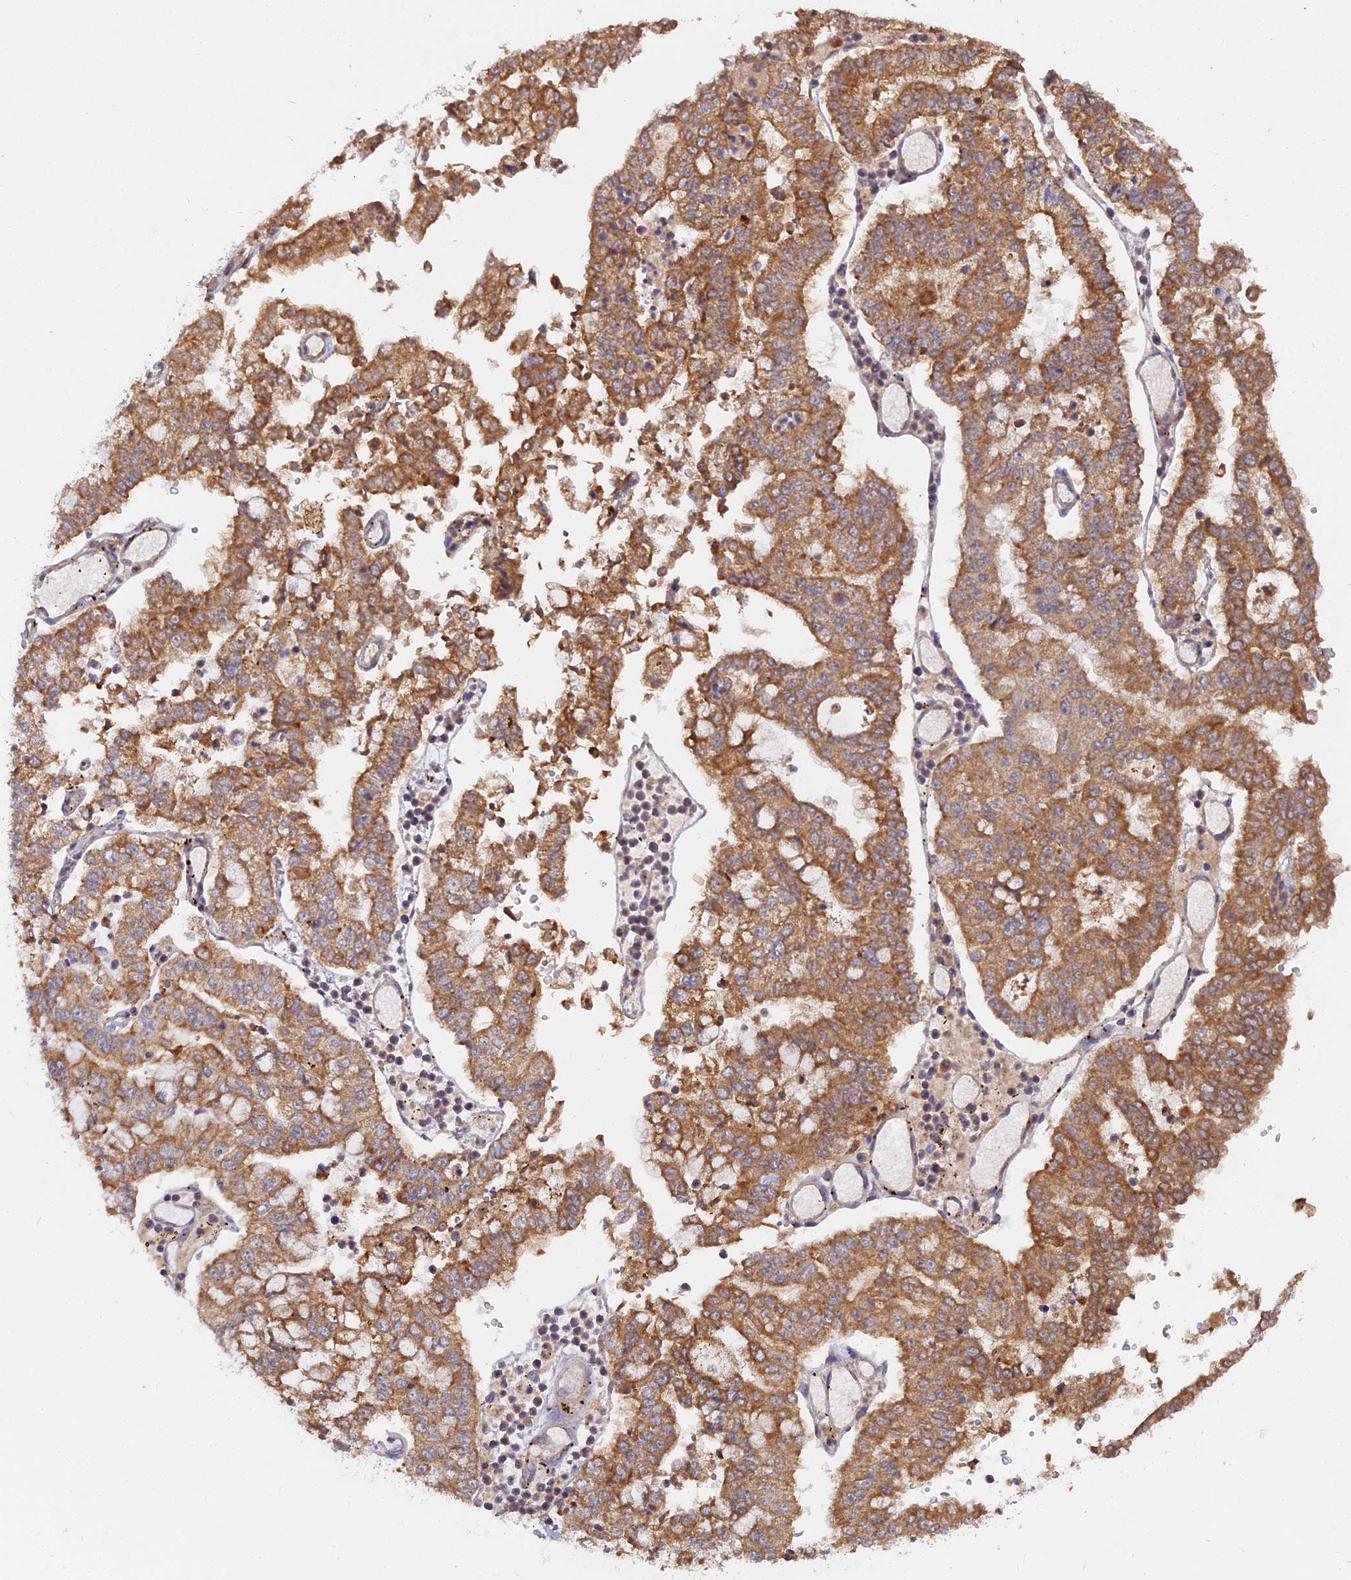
{"staining": {"intensity": "moderate", "quantity": ">75%", "location": "cytoplasmic/membranous"}, "tissue": "stomach cancer", "cell_type": "Tumor cells", "image_type": "cancer", "snomed": [{"axis": "morphology", "description": "Adenocarcinoma, NOS"}, {"axis": "topography", "description": "Stomach"}], "caption": "Immunohistochemistry (IHC) micrograph of human stomach cancer (adenocarcinoma) stained for a protein (brown), which demonstrates medium levels of moderate cytoplasmic/membranous staining in about >75% of tumor cells.", "gene": "CCDC167", "patient": {"sex": "male", "age": 76}}